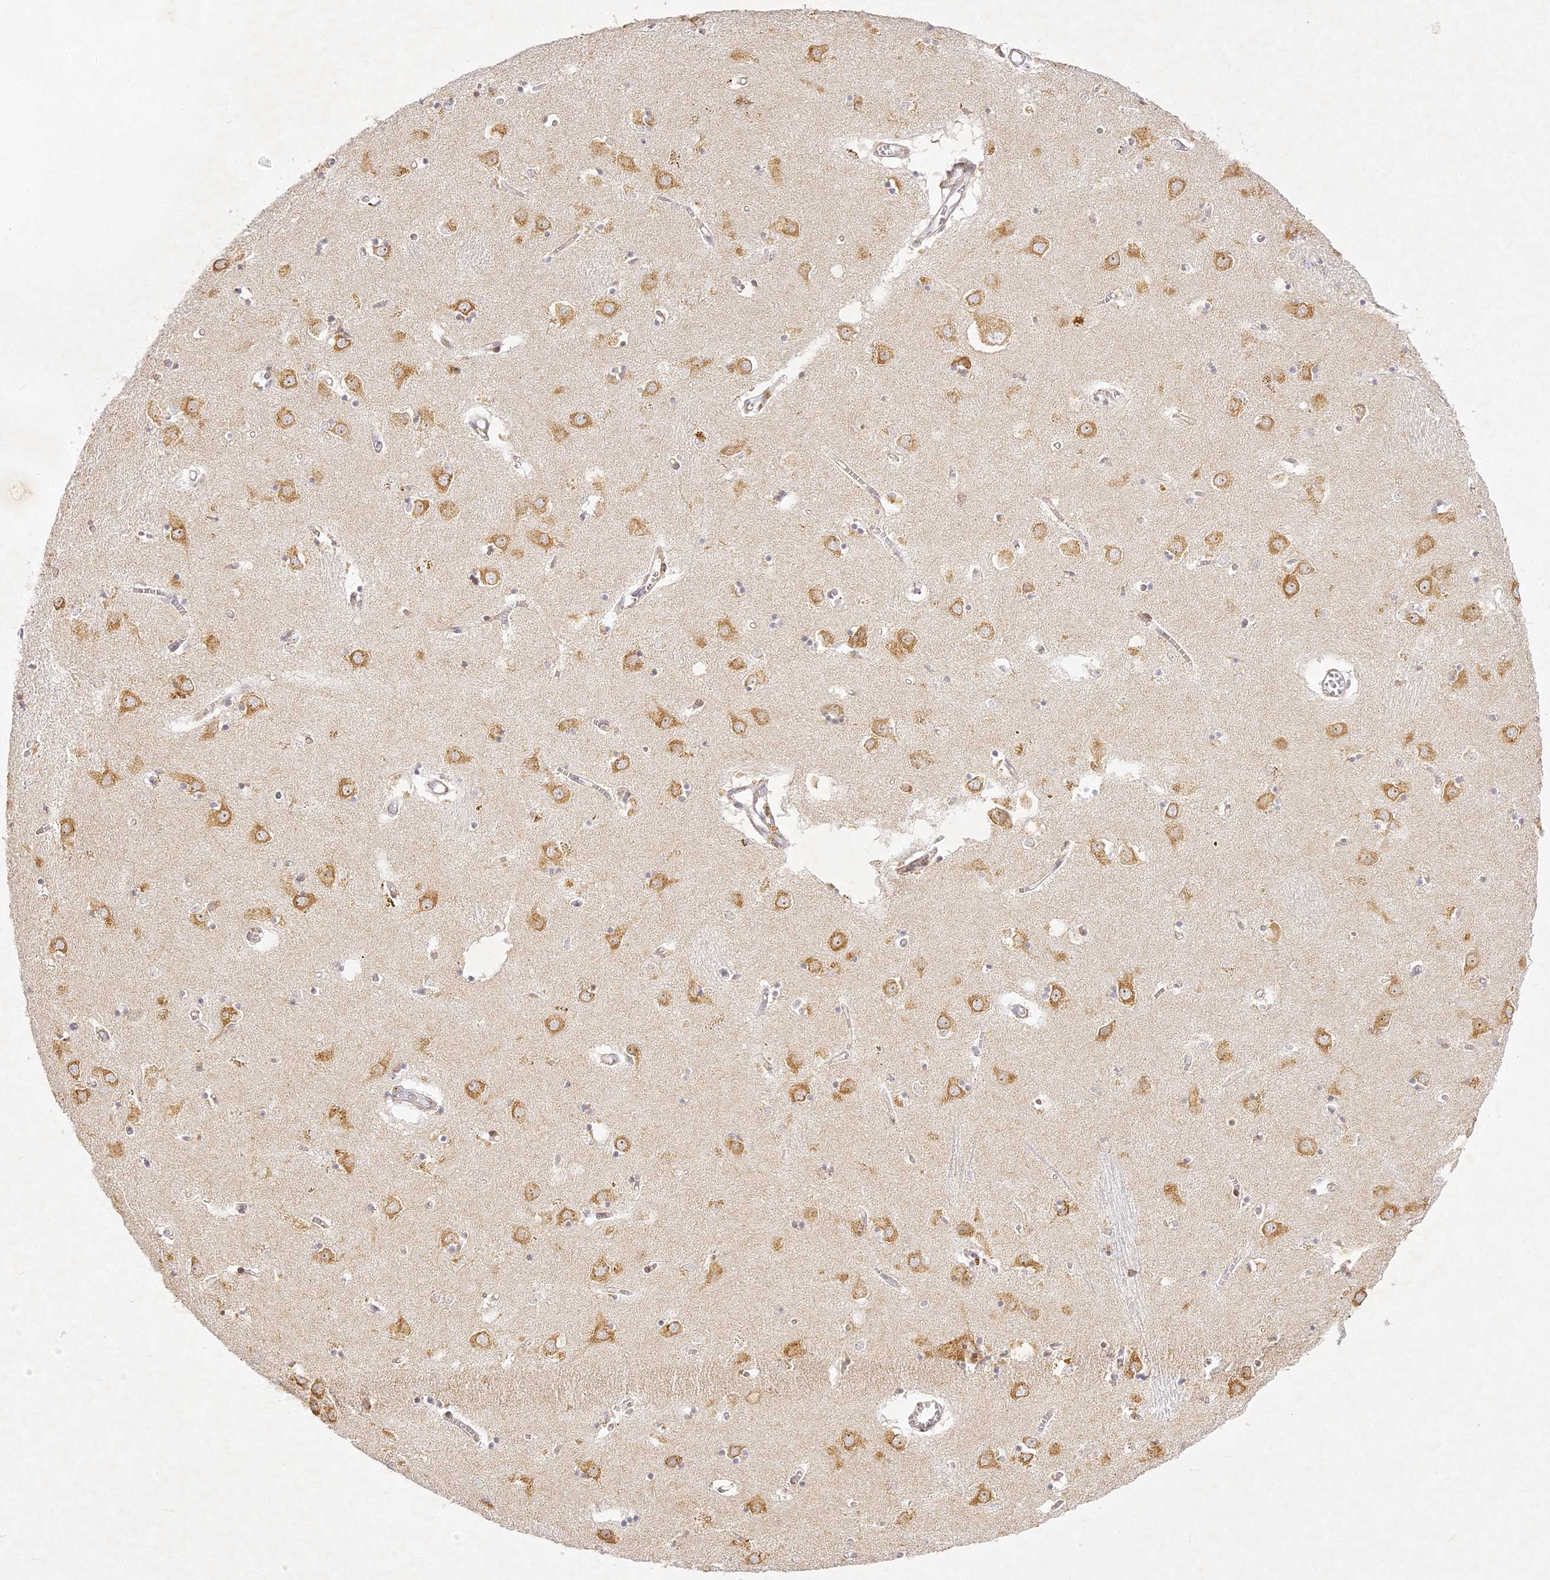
{"staining": {"intensity": "weak", "quantity": "<25%", "location": "cytoplasmic/membranous"}, "tissue": "caudate", "cell_type": "Glial cells", "image_type": "normal", "snomed": [{"axis": "morphology", "description": "Normal tissue, NOS"}, {"axis": "topography", "description": "Lateral ventricle wall"}], "caption": "Glial cells show no significant positivity in benign caudate. Nuclei are stained in blue.", "gene": "SLC30A5", "patient": {"sex": "male", "age": 70}}